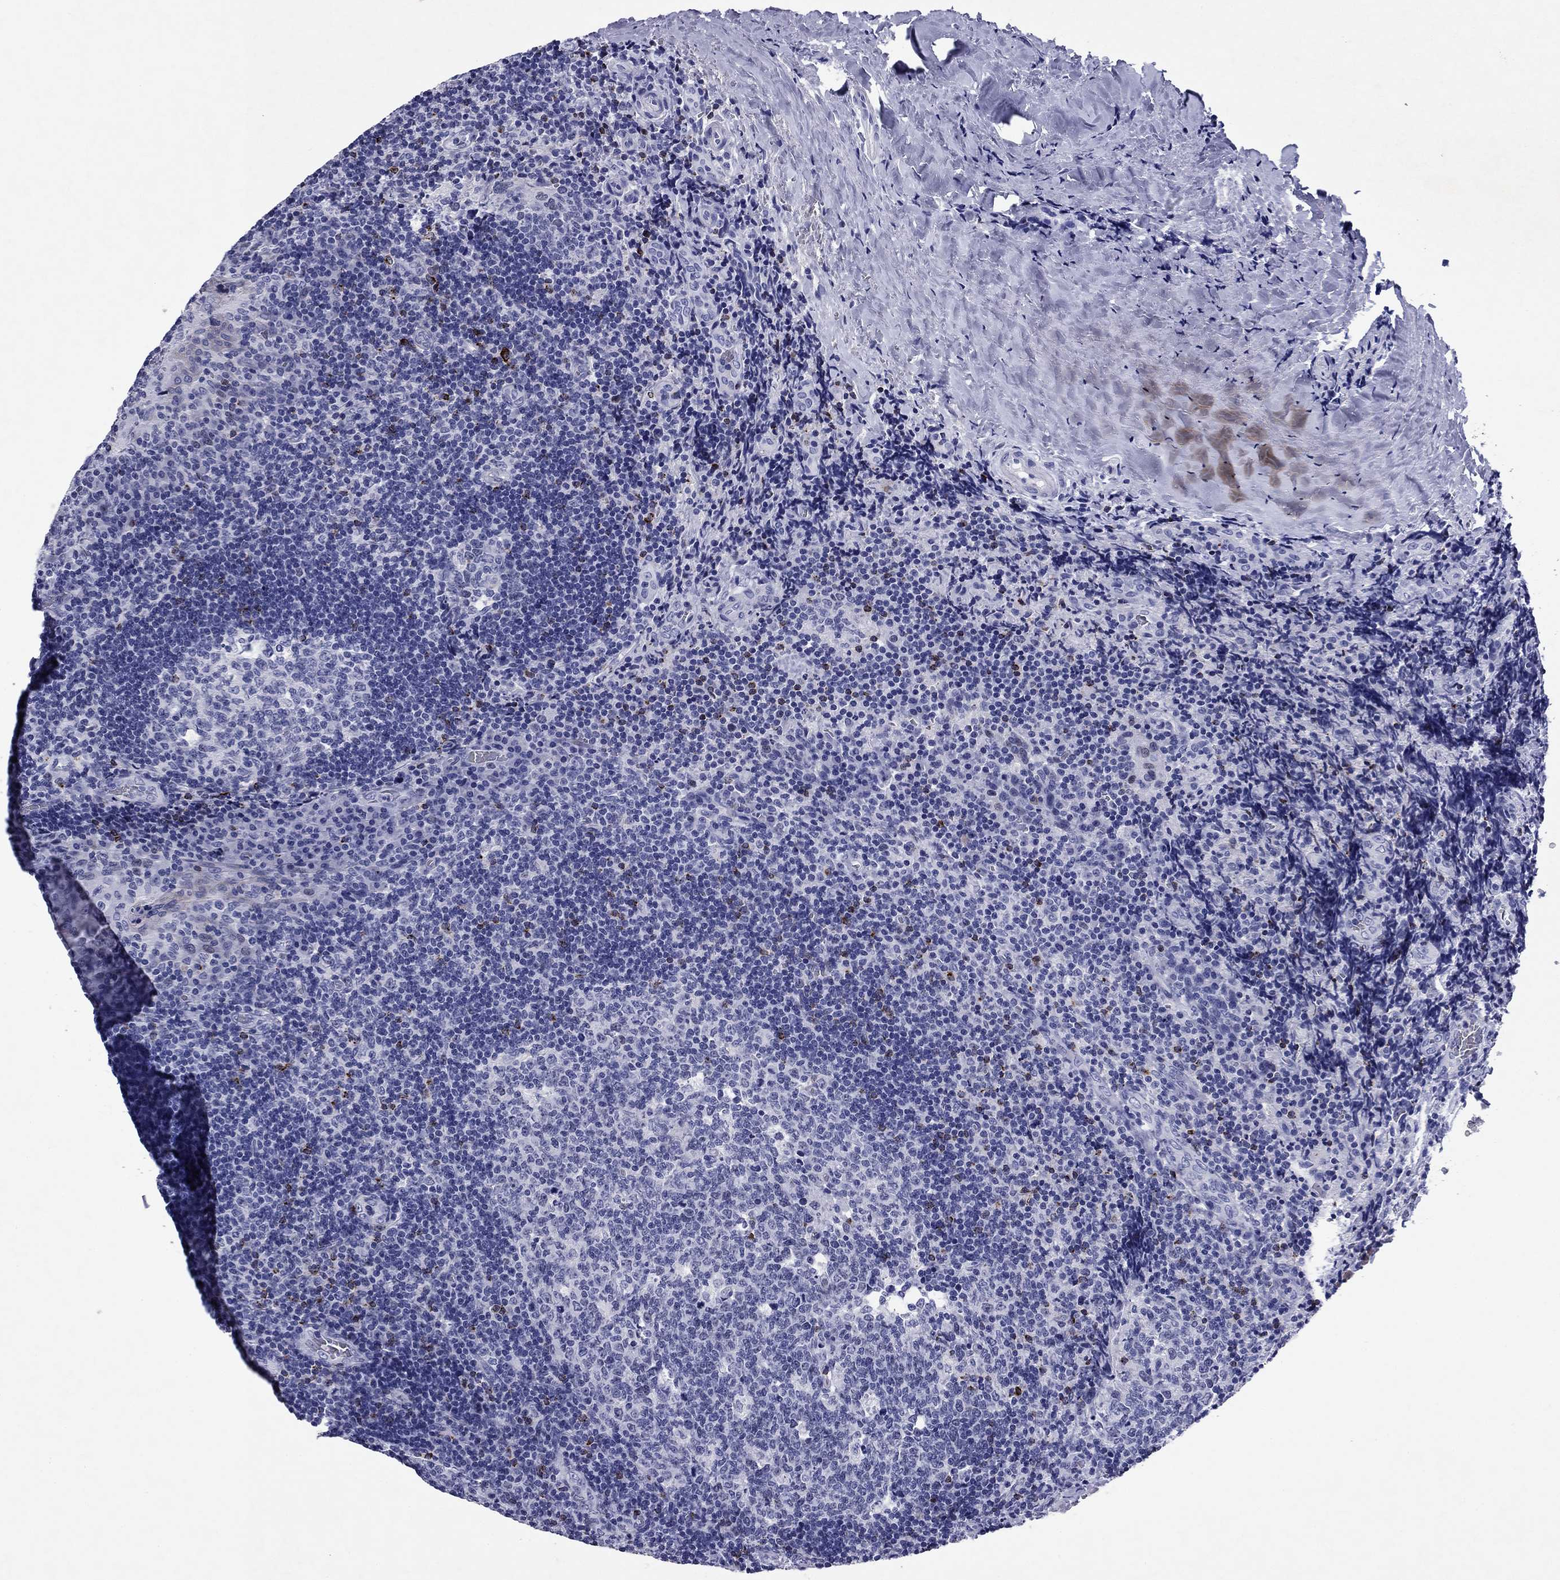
{"staining": {"intensity": "strong", "quantity": "<25%", "location": "cytoplasmic/membranous"}, "tissue": "tonsil", "cell_type": "Germinal center cells", "image_type": "normal", "snomed": [{"axis": "morphology", "description": "Normal tissue, NOS"}, {"axis": "topography", "description": "Tonsil"}], "caption": "Human tonsil stained for a protein (brown) displays strong cytoplasmic/membranous positive expression in approximately <25% of germinal center cells.", "gene": "GZMK", "patient": {"sex": "male", "age": 17}}